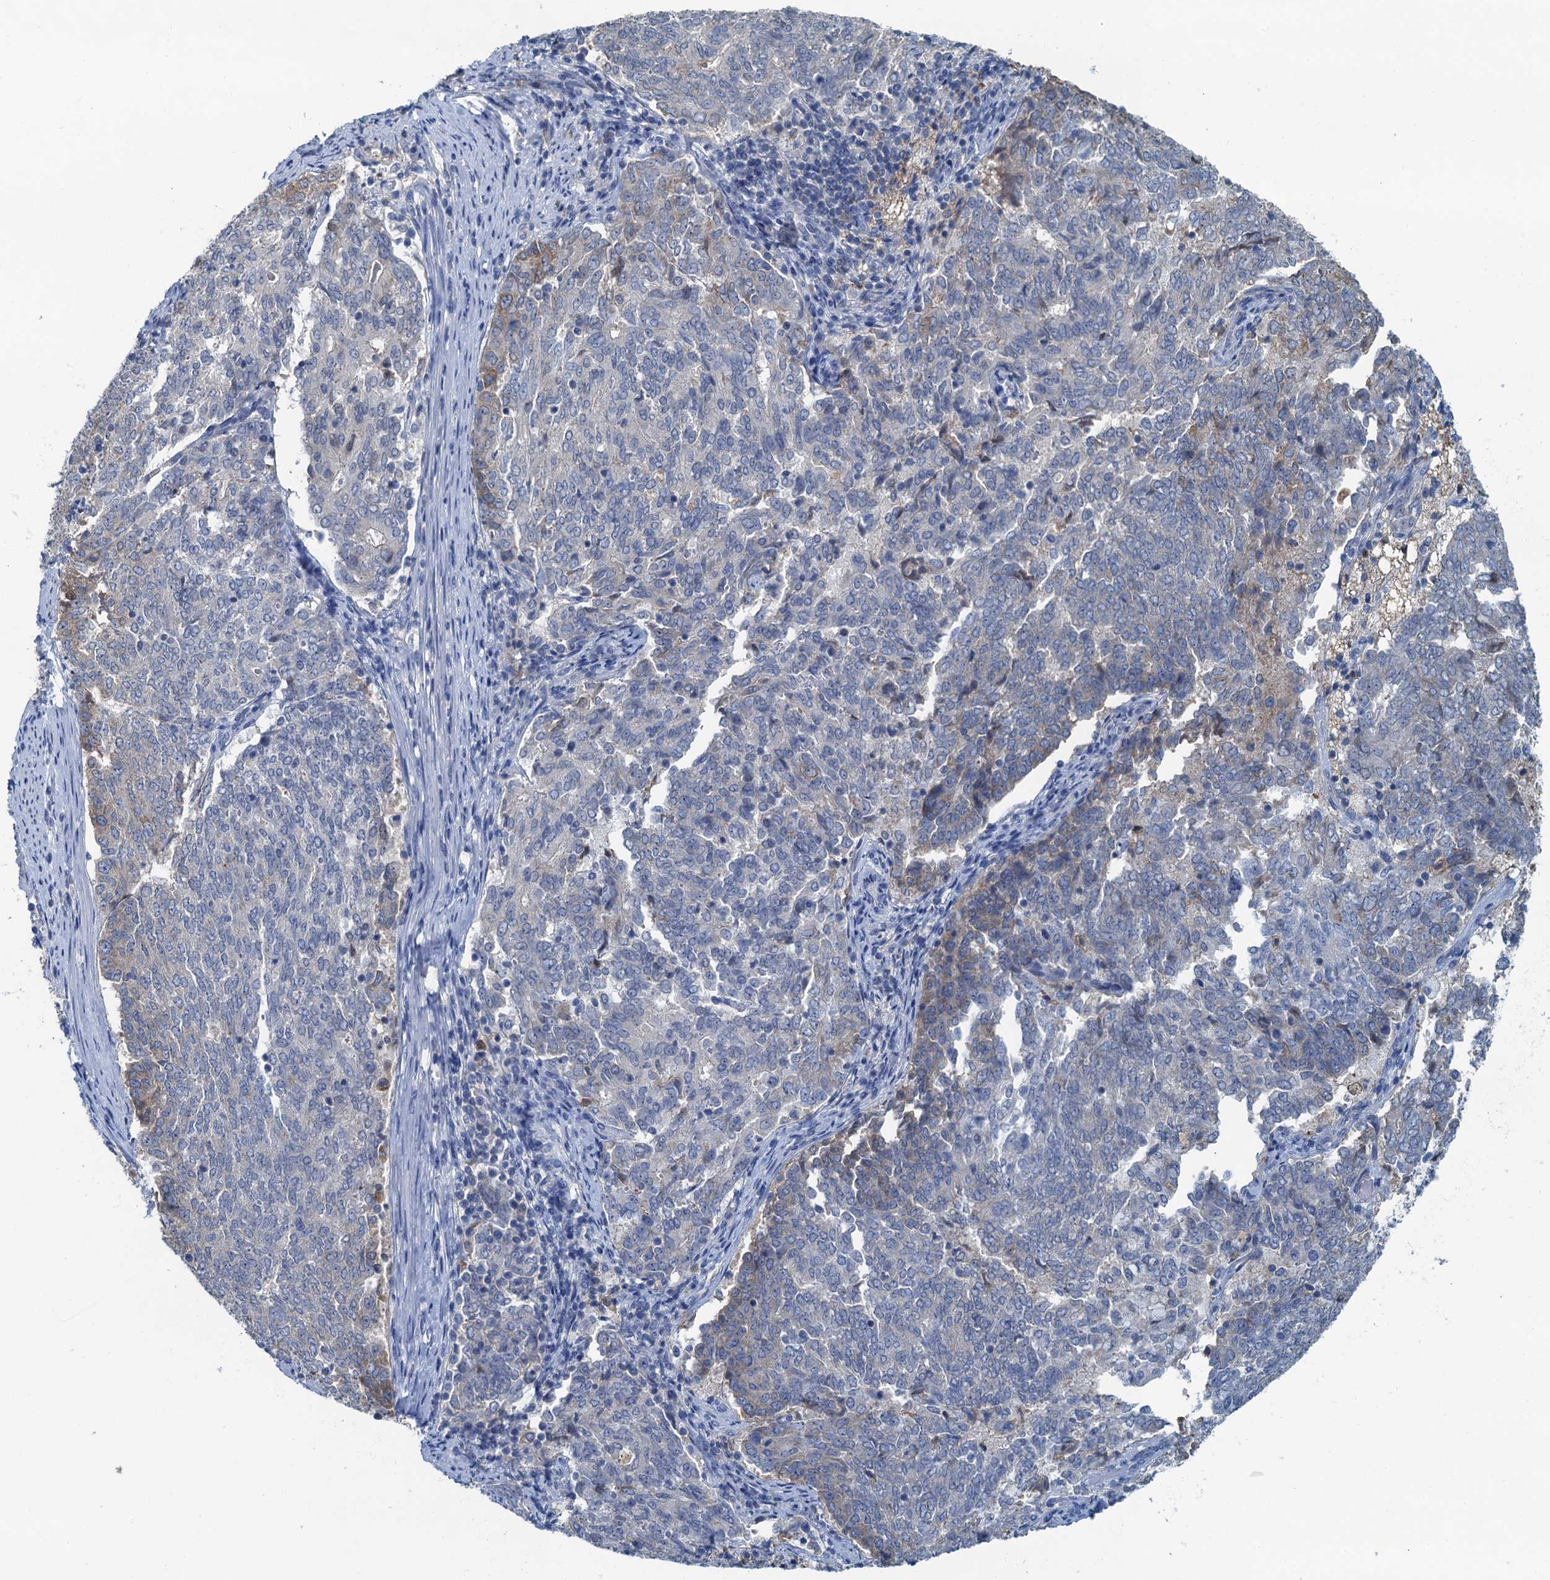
{"staining": {"intensity": "negative", "quantity": "none", "location": "none"}, "tissue": "endometrial cancer", "cell_type": "Tumor cells", "image_type": "cancer", "snomed": [{"axis": "morphology", "description": "Adenocarcinoma, NOS"}, {"axis": "topography", "description": "Endometrium"}], "caption": "This is an immunohistochemistry micrograph of endometrial cancer (adenocarcinoma). There is no expression in tumor cells.", "gene": "LSM14B", "patient": {"sex": "female", "age": 80}}